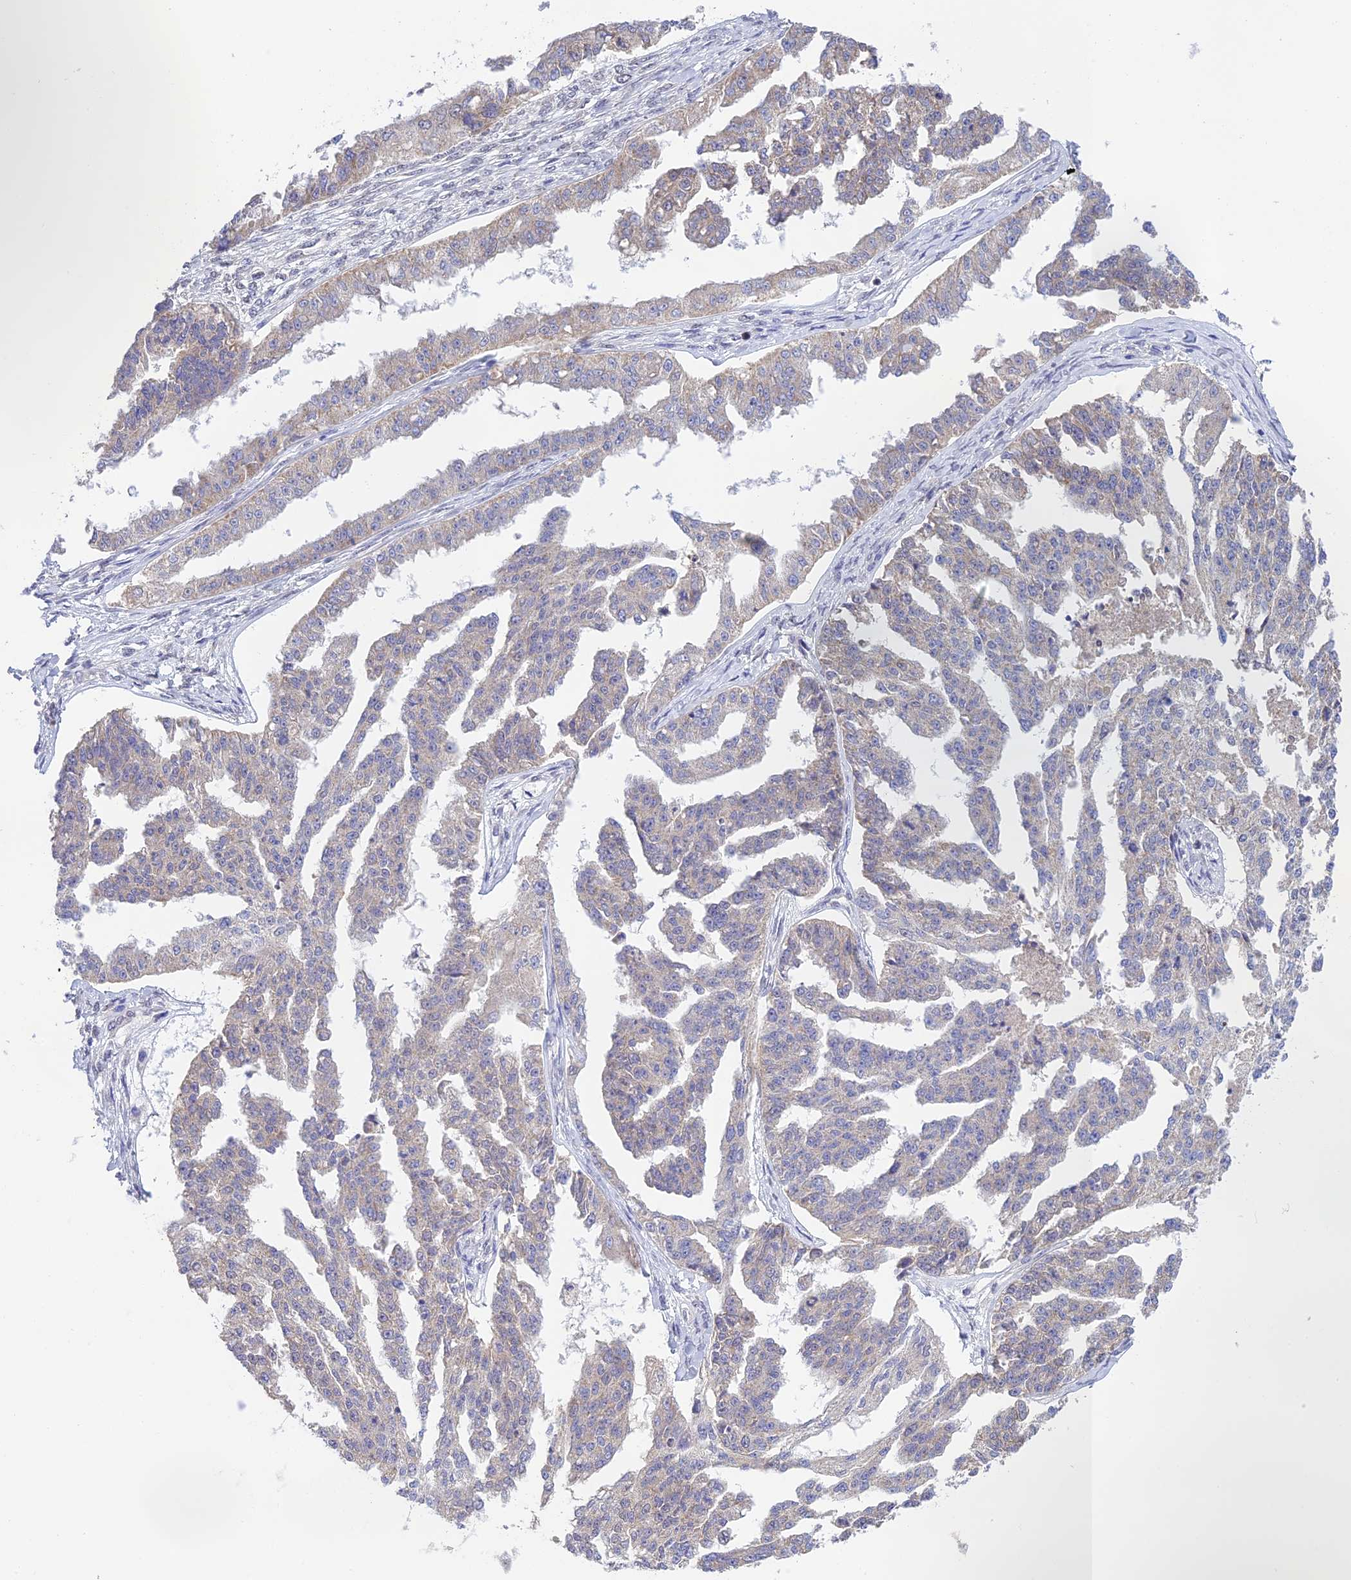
{"staining": {"intensity": "negative", "quantity": "none", "location": "none"}, "tissue": "ovarian cancer", "cell_type": "Tumor cells", "image_type": "cancer", "snomed": [{"axis": "morphology", "description": "Cystadenocarcinoma, serous, NOS"}, {"axis": "topography", "description": "Ovary"}], "caption": "Immunohistochemistry micrograph of ovarian cancer (serous cystadenocarcinoma) stained for a protein (brown), which displays no positivity in tumor cells.", "gene": "PEX16", "patient": {"sex": "female", "age": 58}}